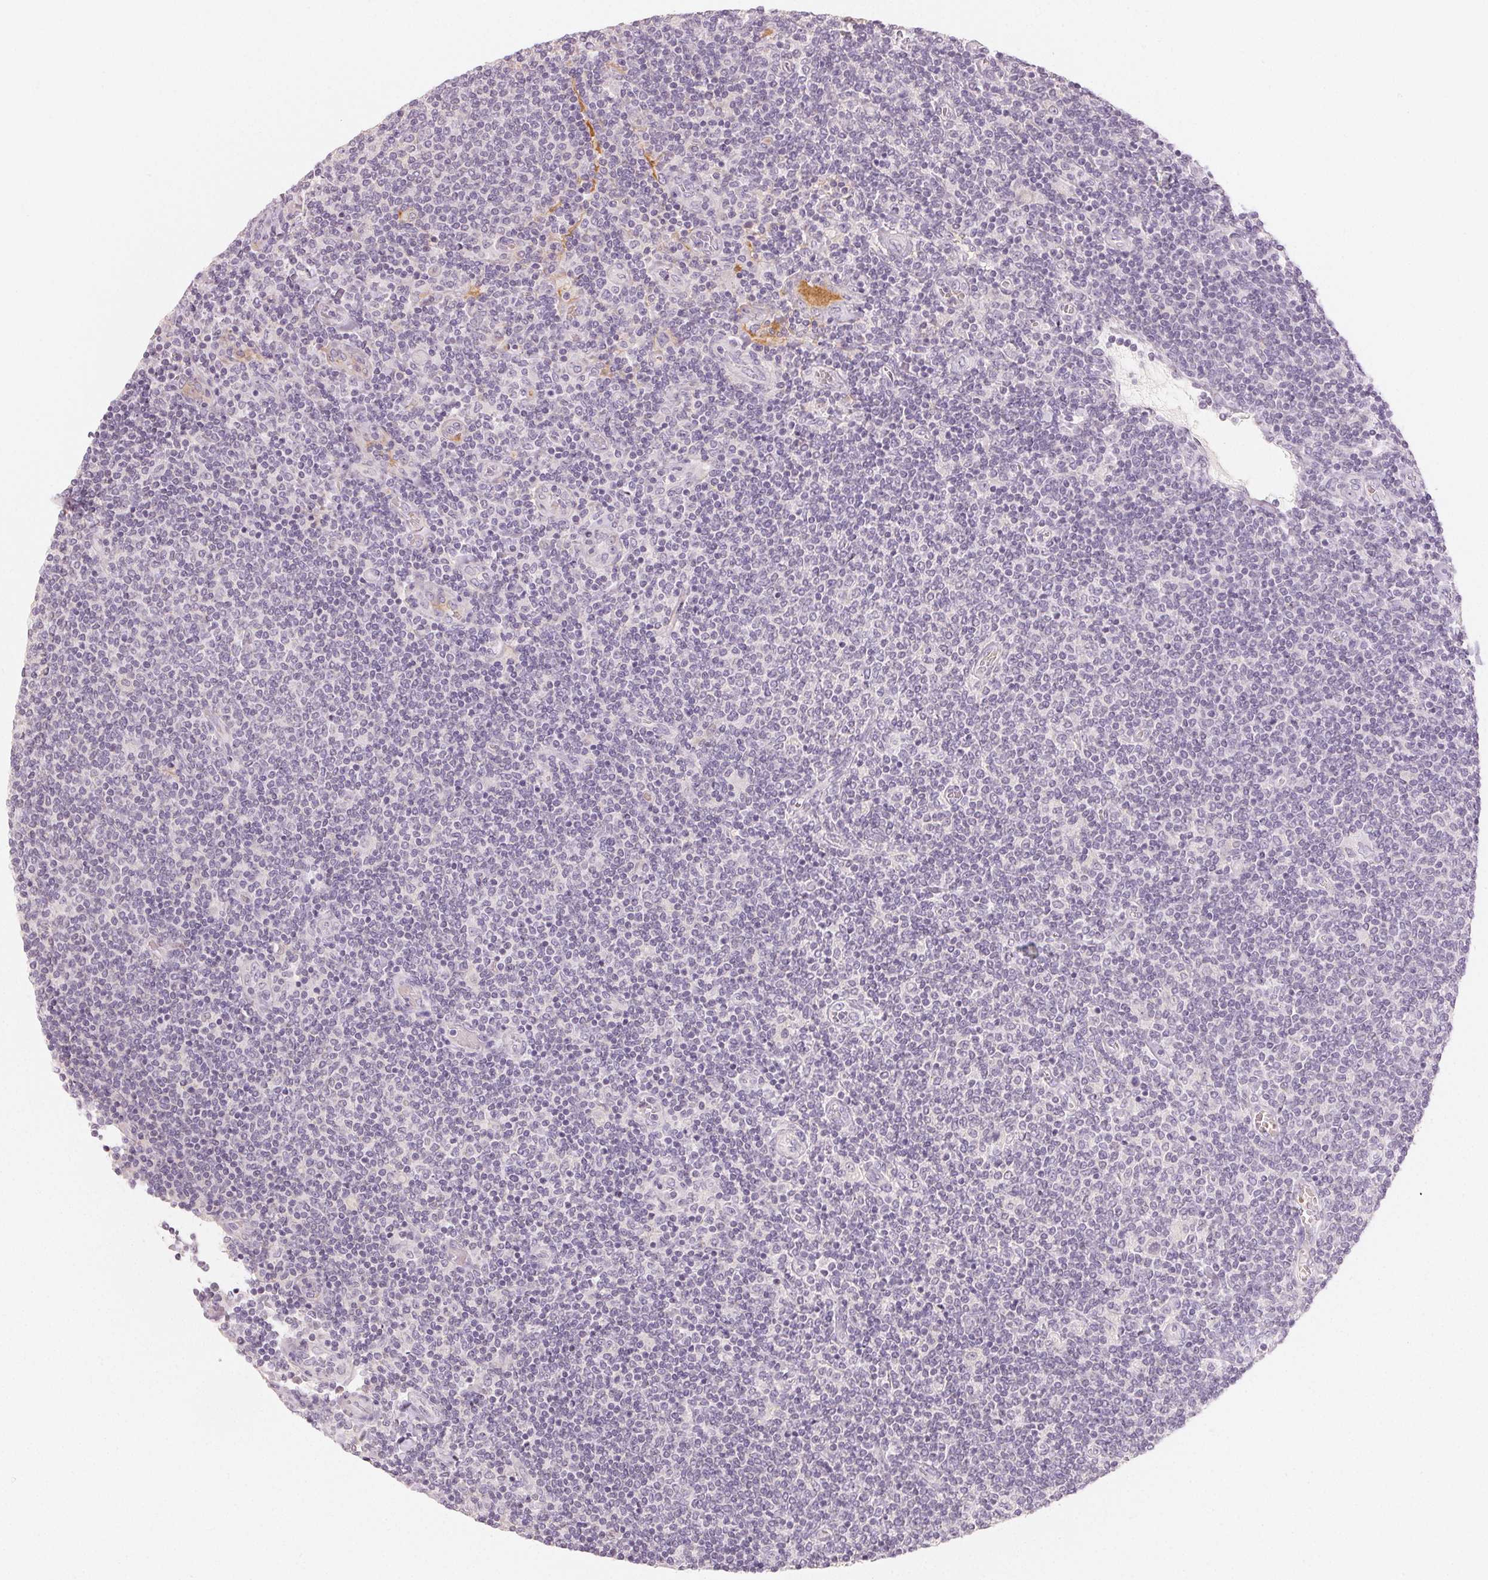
{"staining": {"intensity": "negative", "quantity": "none", "location": "none"}, "tissue": "lymphoma", "cell_type": "Tumor cells", "image_type": "cancer", "snomed": [{"axis": "morphology", "description": "Malignant lymphoma, non-Hodgkin's type, Low grade"}, {"axis": "topography", "description": "Lymph node"}], "caption": "High power microscopy photomicrograph of an IHC micrograph of lymphoma, revealing no significant positivity in tumor cells.", "gene": "LVRN", "patient": {"sex": "male", "age": 52}}